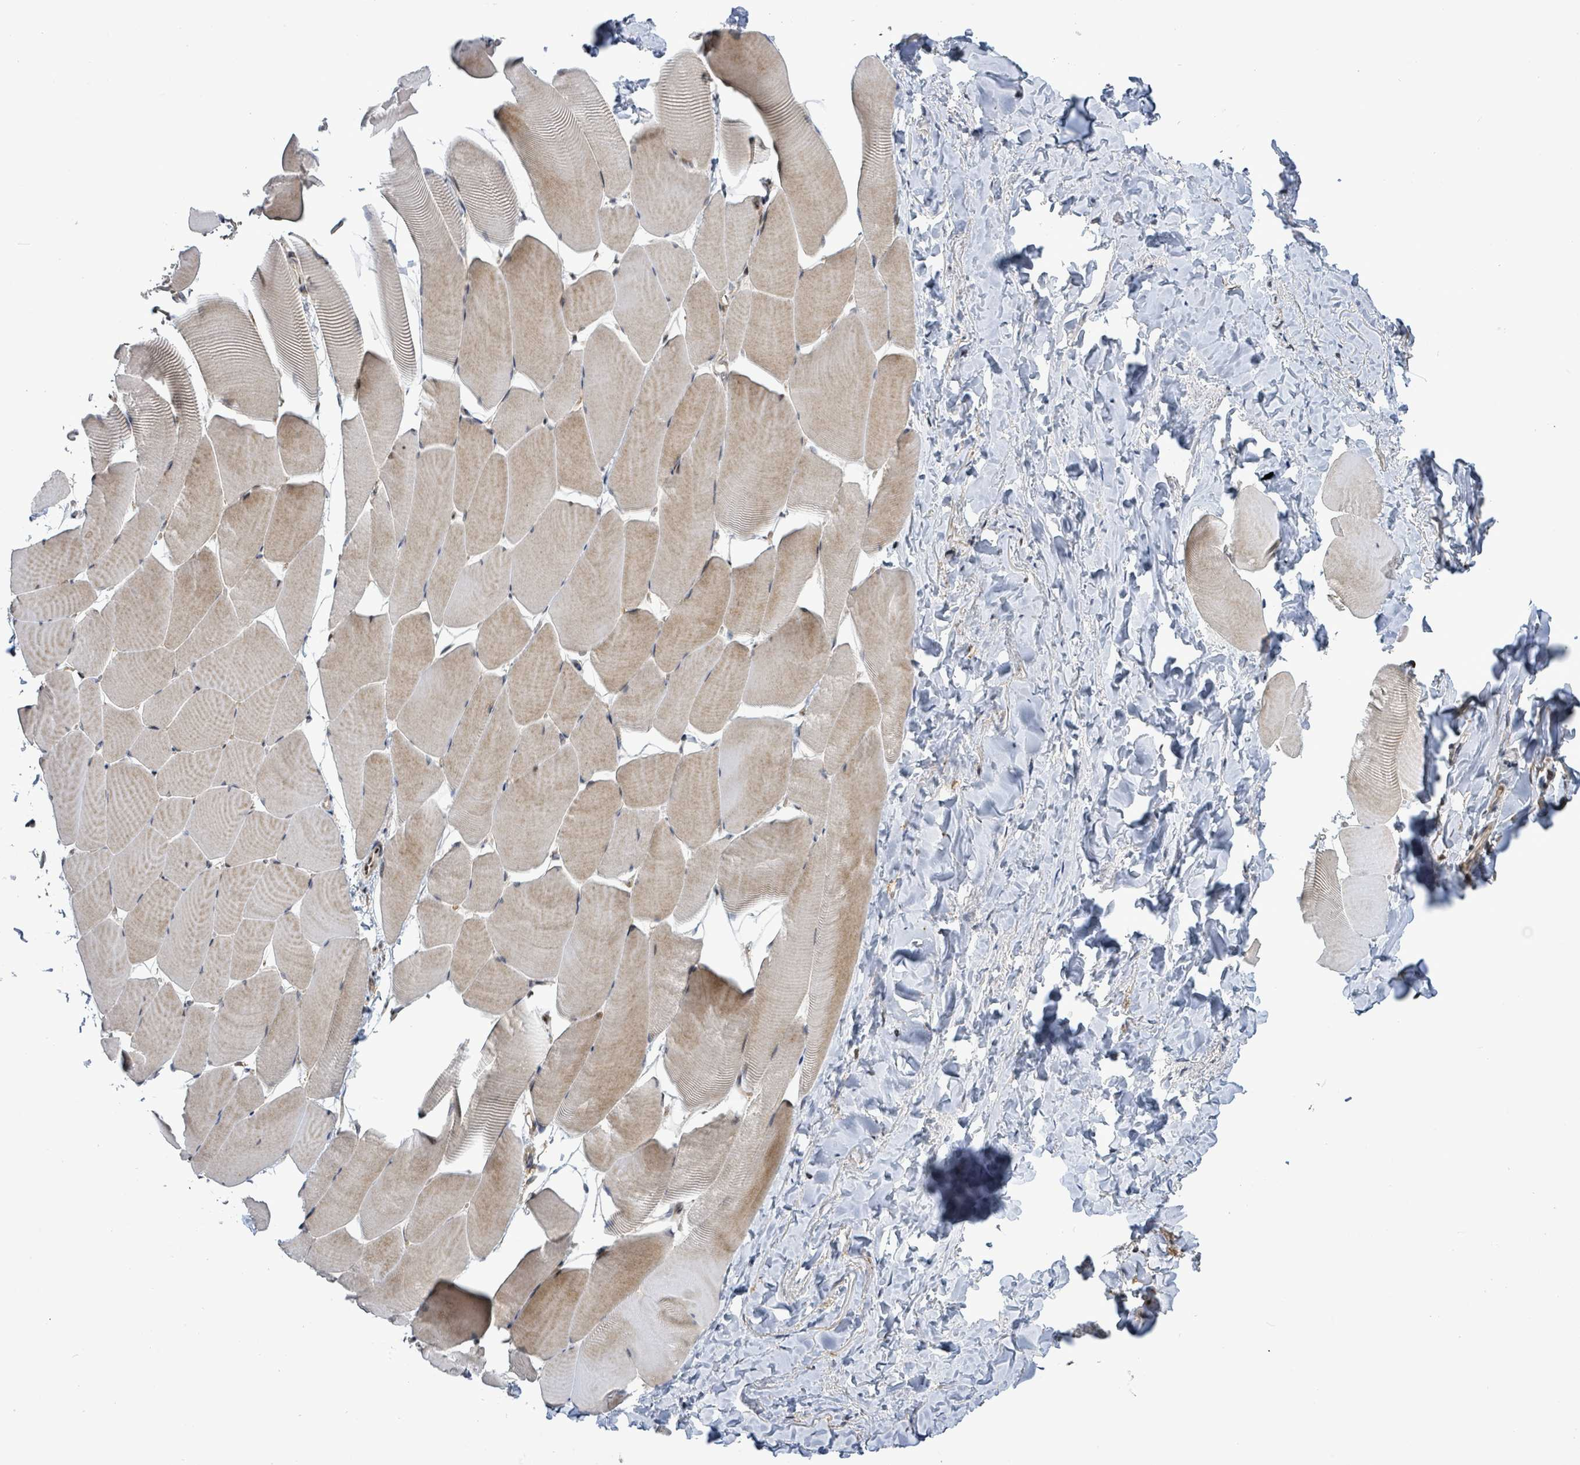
{"staining": {"intensity": "weak", "quantity": "25%-75%", "location": "cytoplasmic/membranous"}, "tissue": "skeletal muscle", "cell_type": "Myocytes", "image_type": "normal", "snomed": [{"axis": "morphology", "description": "Normal tissue, NOS"}, {"axis": "topography", "description": "Skeletal muscle"}], "caption": "Weak cytoplasmic/membranous positivity is appreciated in approximately 25%-75% of myocytes in benign skeletal muscle.", "gene": "FBXO6", "patient": {"sex": "male", "age": 25}}